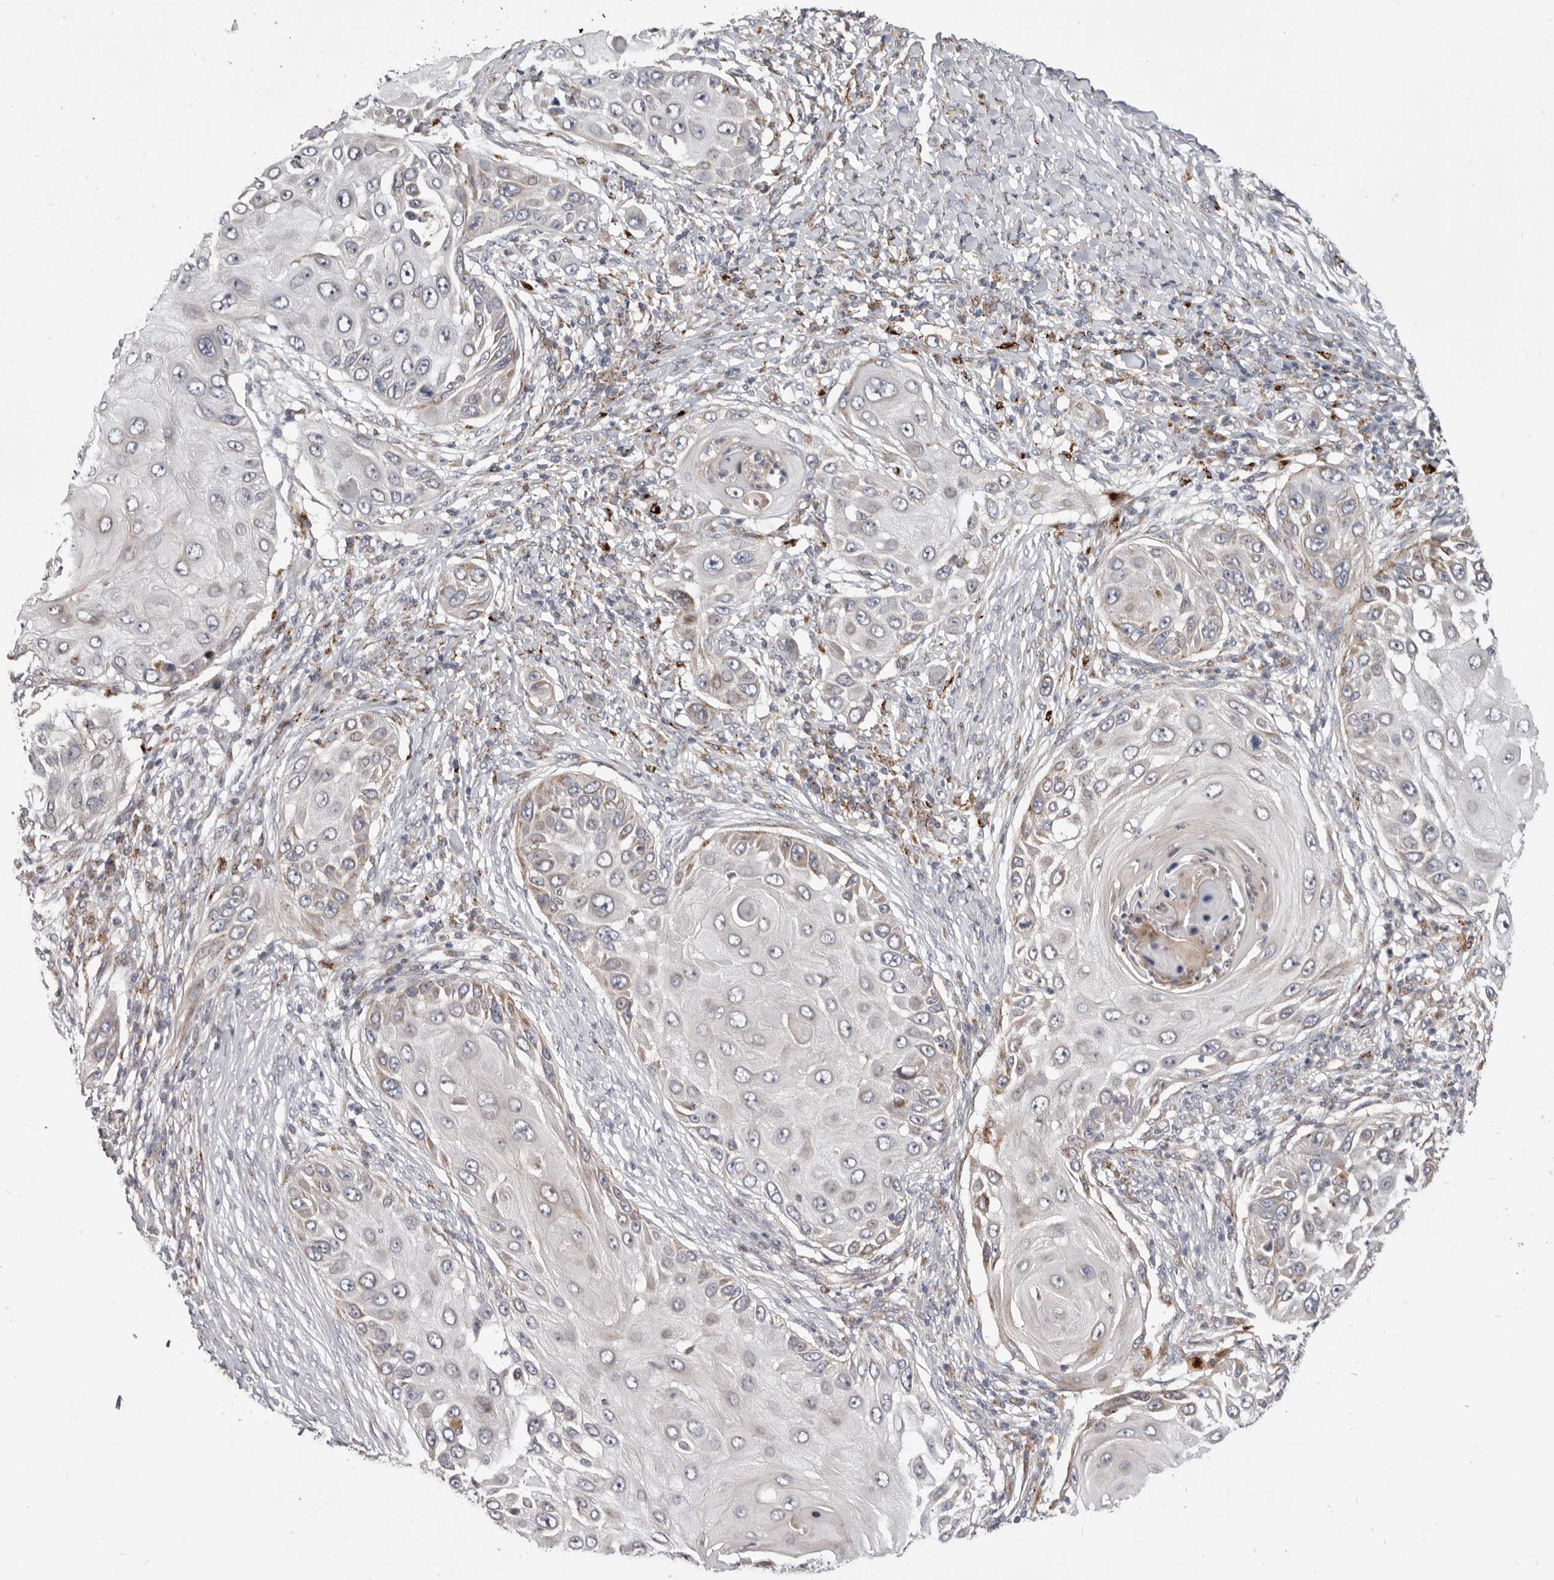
{"staining": {"intensity": "negative", "quantity": "none", "location": "none"}, "tissue": "skin cancer", "cell_type": "Tumor cells", "image_type": "cancer", "snomed": [{"axis": "morphology", "description": "Squamous cell carcinoma, NOS"}, {"axis": "topography", "description": "Skin"}], "caption": "Tumor cells show no significant positivity in squamous cell carcinoma (skin).", "gene": "TOR3A", "patient": {"sex": "female", "age": 44}}